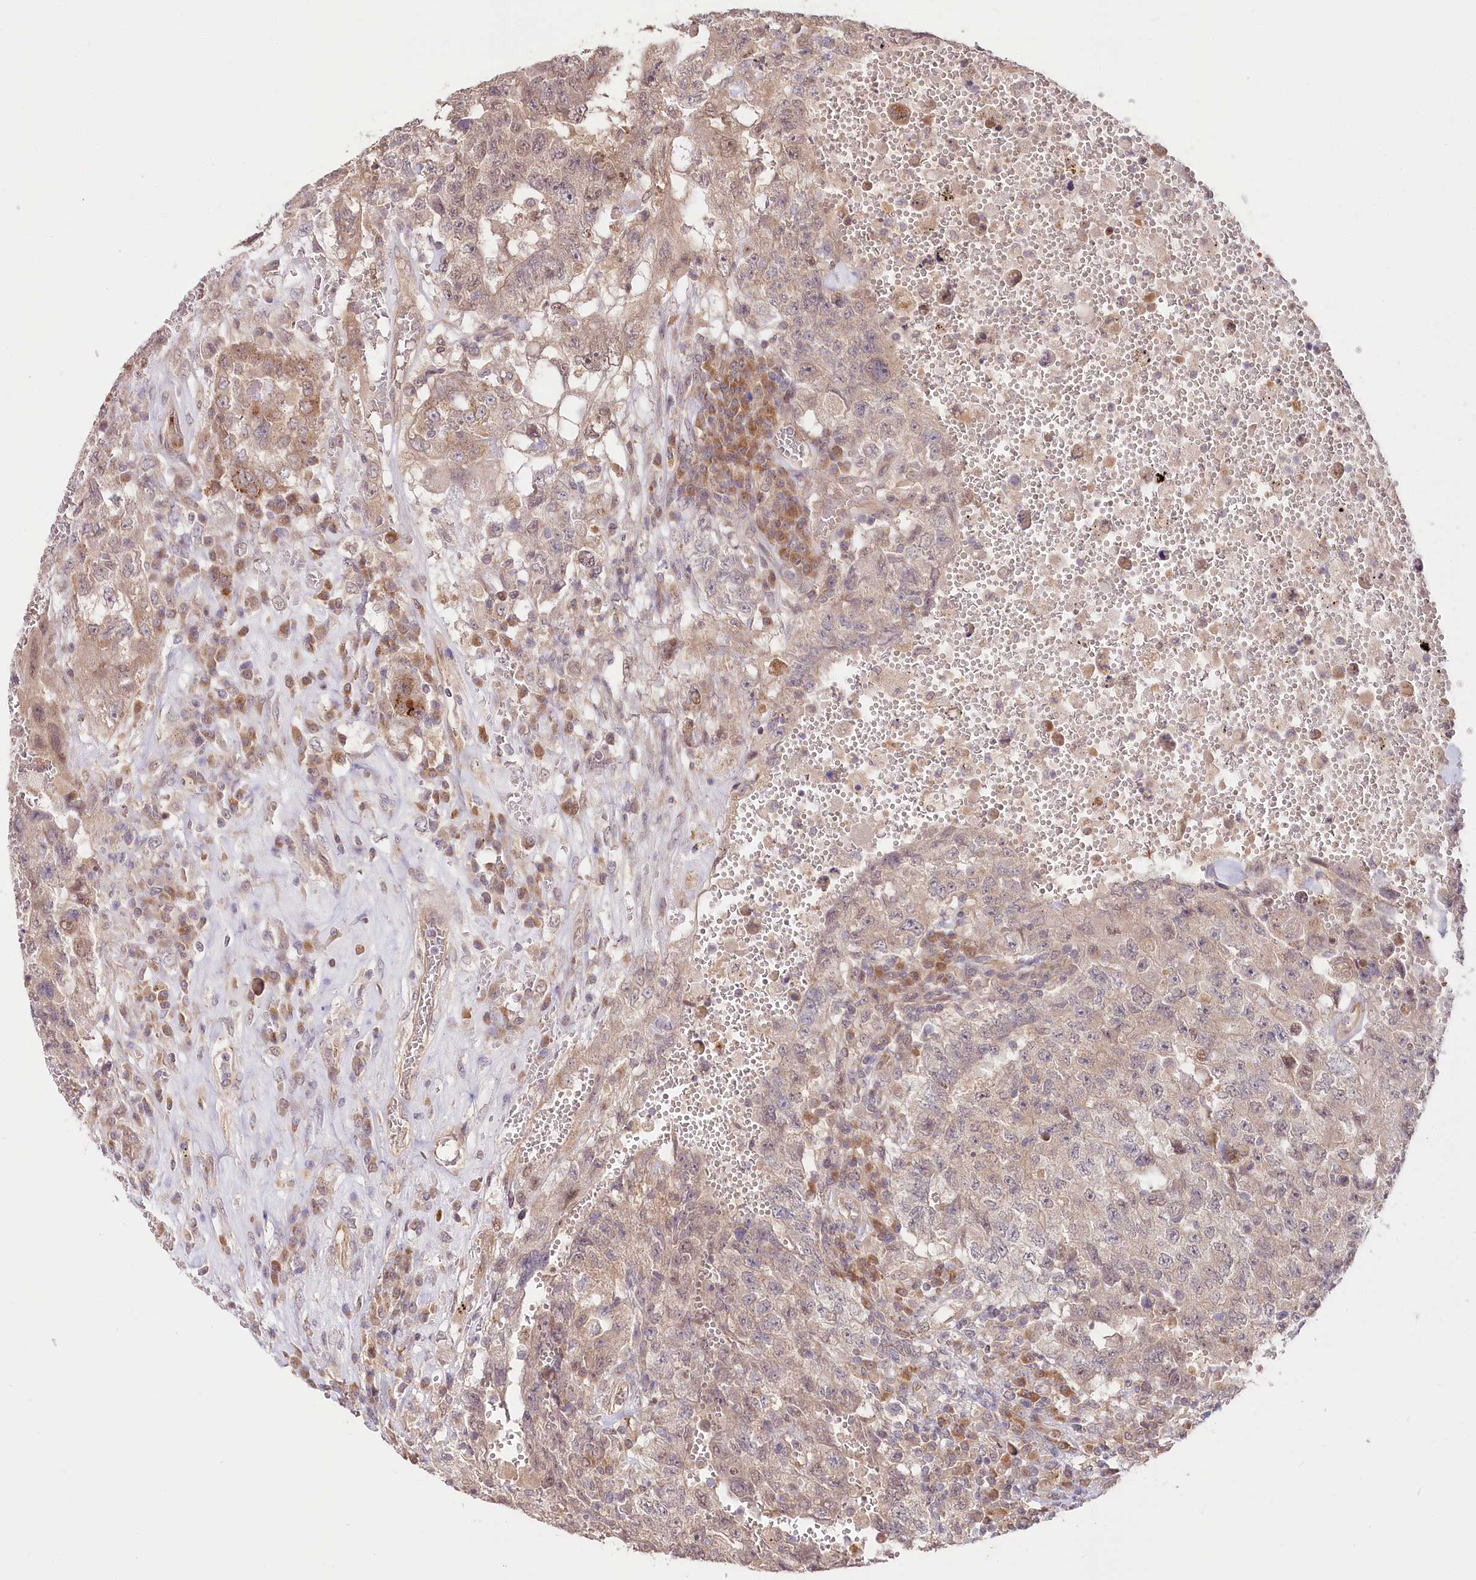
{"staining": {"intensity": "moderate", "quantity": "<25%", "location": "cytoplasmic/membranous,nuclear"}, "tissue": "testis cancer", "cell_type": "Tumor cells", "image_type": "cancer", "snomed": [{"axis": "morphology", "description": "Carcinoma, Embryonal, NOS"}, {"axis": "topography", "description": "Testis"}], "caption": "Protein staining displays moderate cytoplasmic/membranous and nuclear positivity in approximately <25% of tumor cells in testis embryonal carcinoma. (IHC, brightfield microscopy, high magnification).", "gene": "CEP70", "patient": {"sex": "male", "age": 26}}